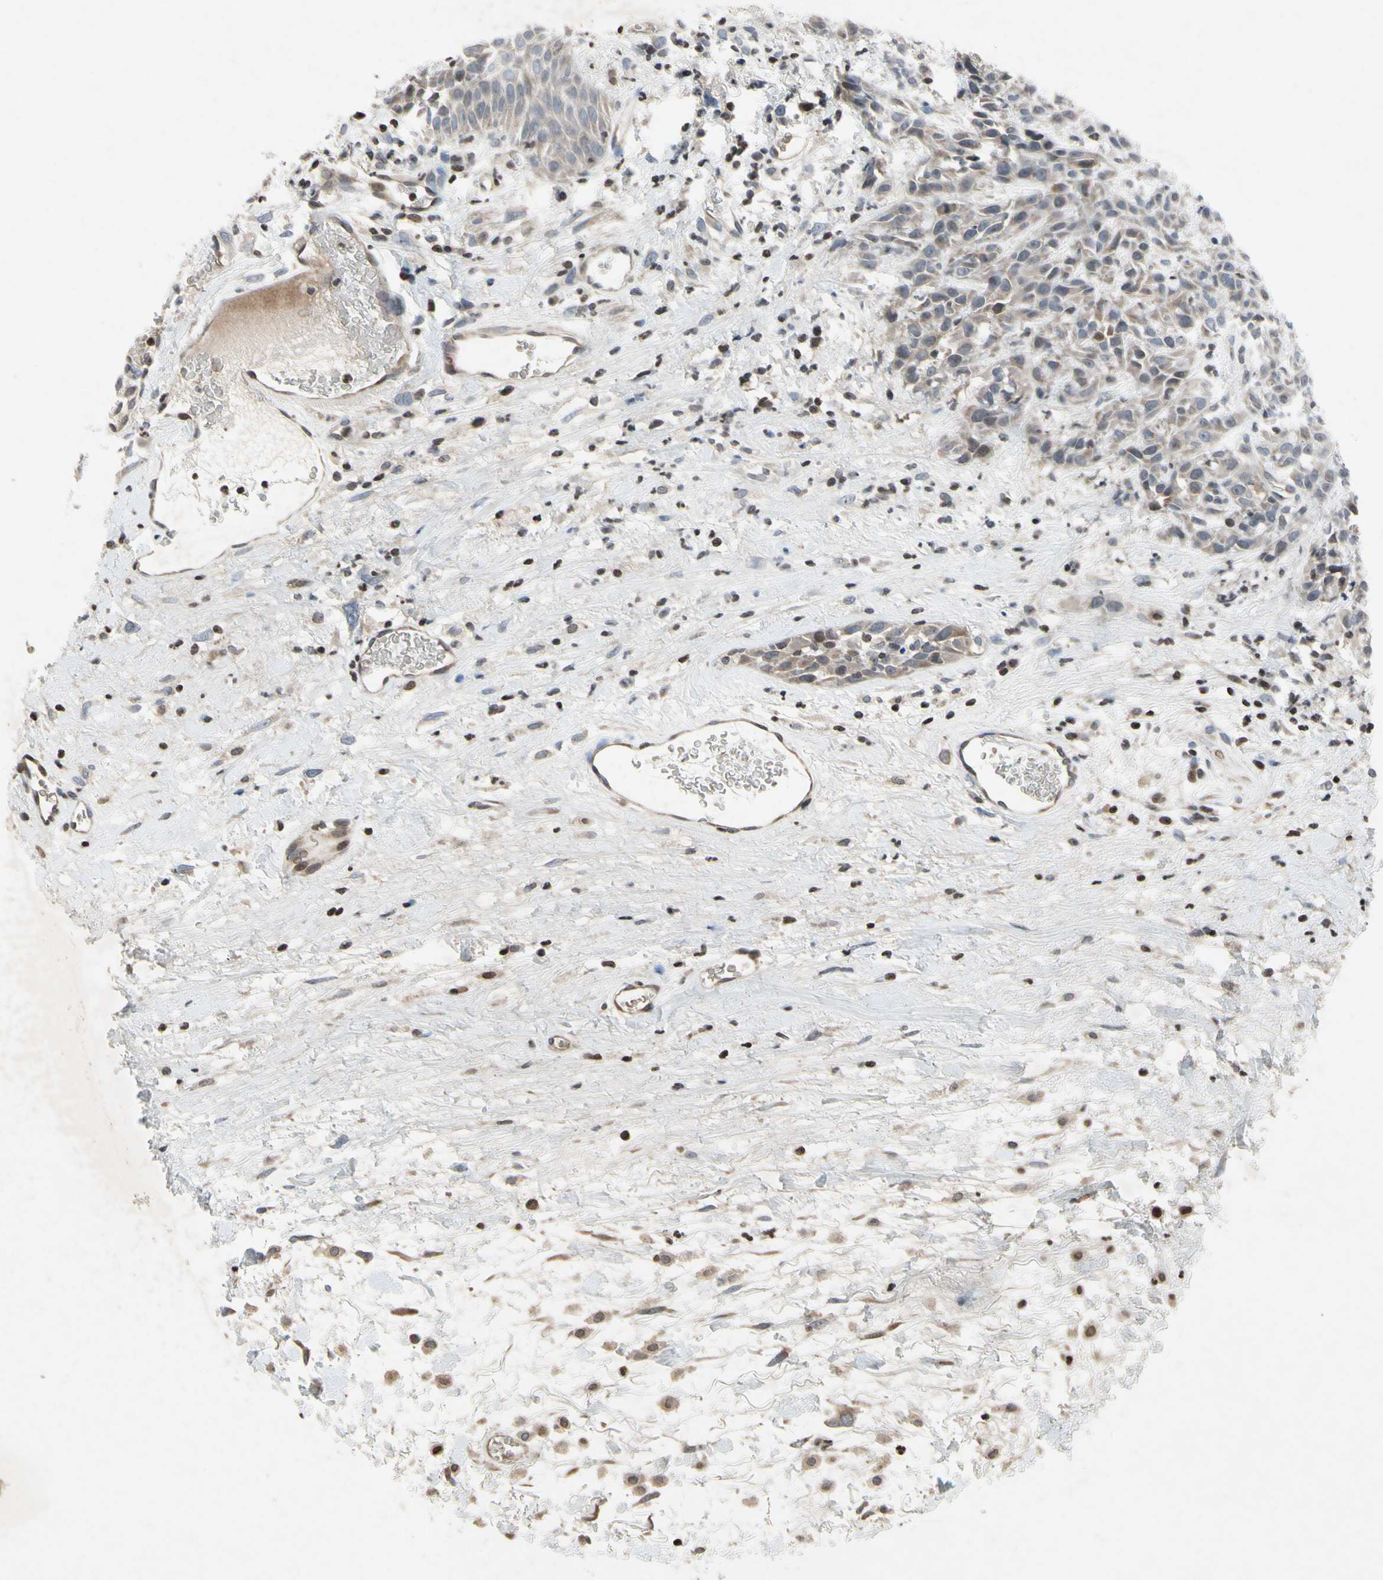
{"staining": {"intensity": "moderate", "quantity": "<25%", "location": "nuclear"}, "tissue": "head and neck cancer", "cell_type": "Tumor cells", "image_type": "cancer", "snomed": [{"axis": "morphology", "description": "Normal tissue, NOS"}, {"axis": "morphology", "description": "Squamous cell carcinoma, NOS"}, {"axis": "topography", "description": "Cartilage tissue"}, {"axis": "topography", "description": "Head-Neck"}], "caption": "Immunohistochemical staining of human head and neck cancer (squamous cell carcinoma) reveals low levels of moderate nuclear staining in about <25% of tumor cells.", "gene": "ARG1", "patient": {"sex": "male", "age": 62}}